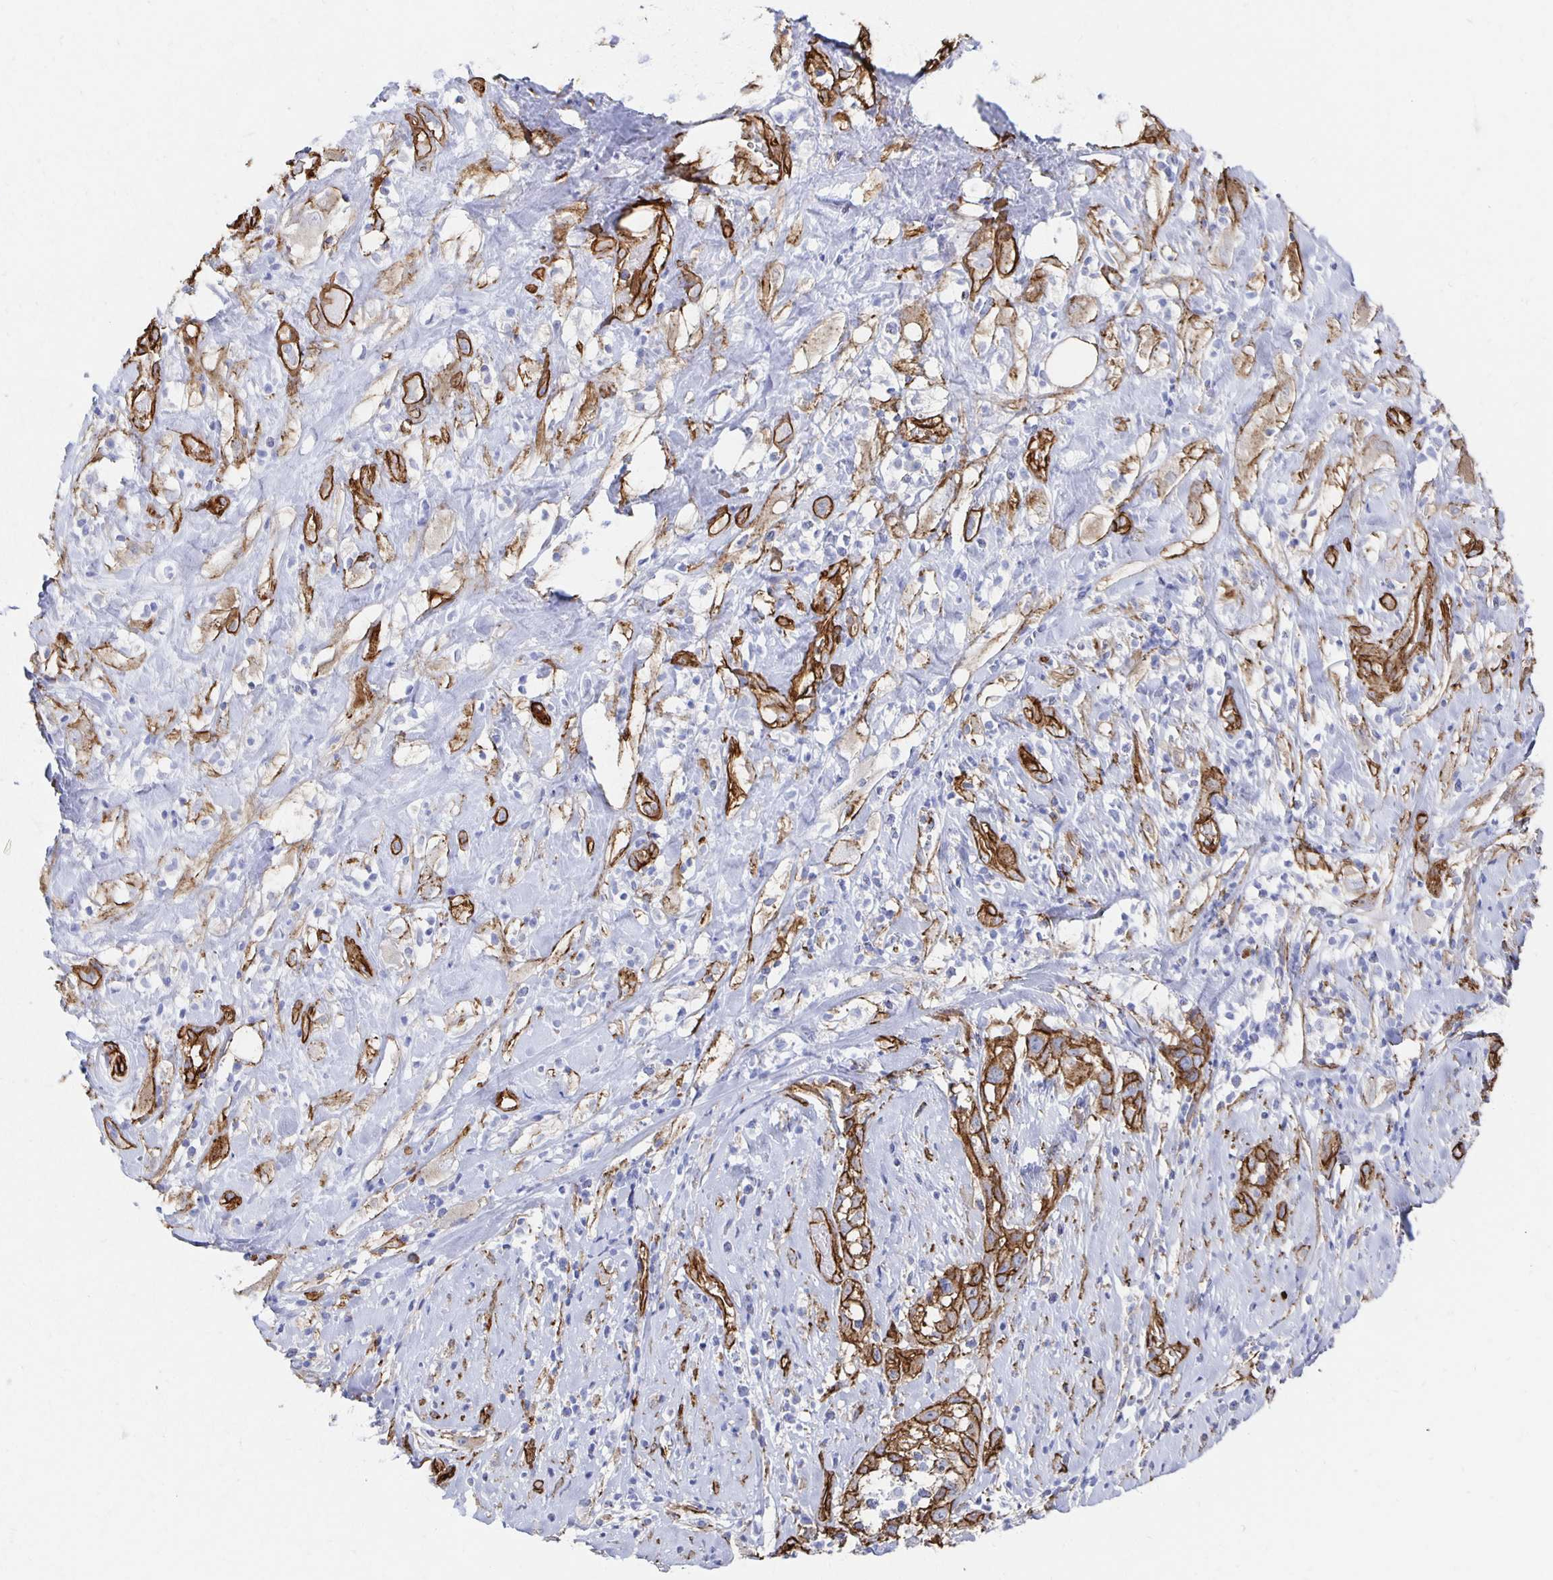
{"staining": {"intensity": "strong", "quantity": ">75%", "location": "cytoplasmic/membranous"}, "tissue": "skin cancer", "cell_type": "Tumor cells", "image_type": "cancer", "snomed": [{"axis": "morphology", "description": "Squamous cell carcinoma, NOS"}, {"axis": "topography", "description": "Skin"}], "caption": "This image displays immunohistochemistry (IHC) staining of human squamous cell carcinoma (skin), with high strong cytoplasmic/membranous positivity in about >75% of tumor cells.", "gene": "VIPR2", "patient": {"sex": "male", "age": 82}}